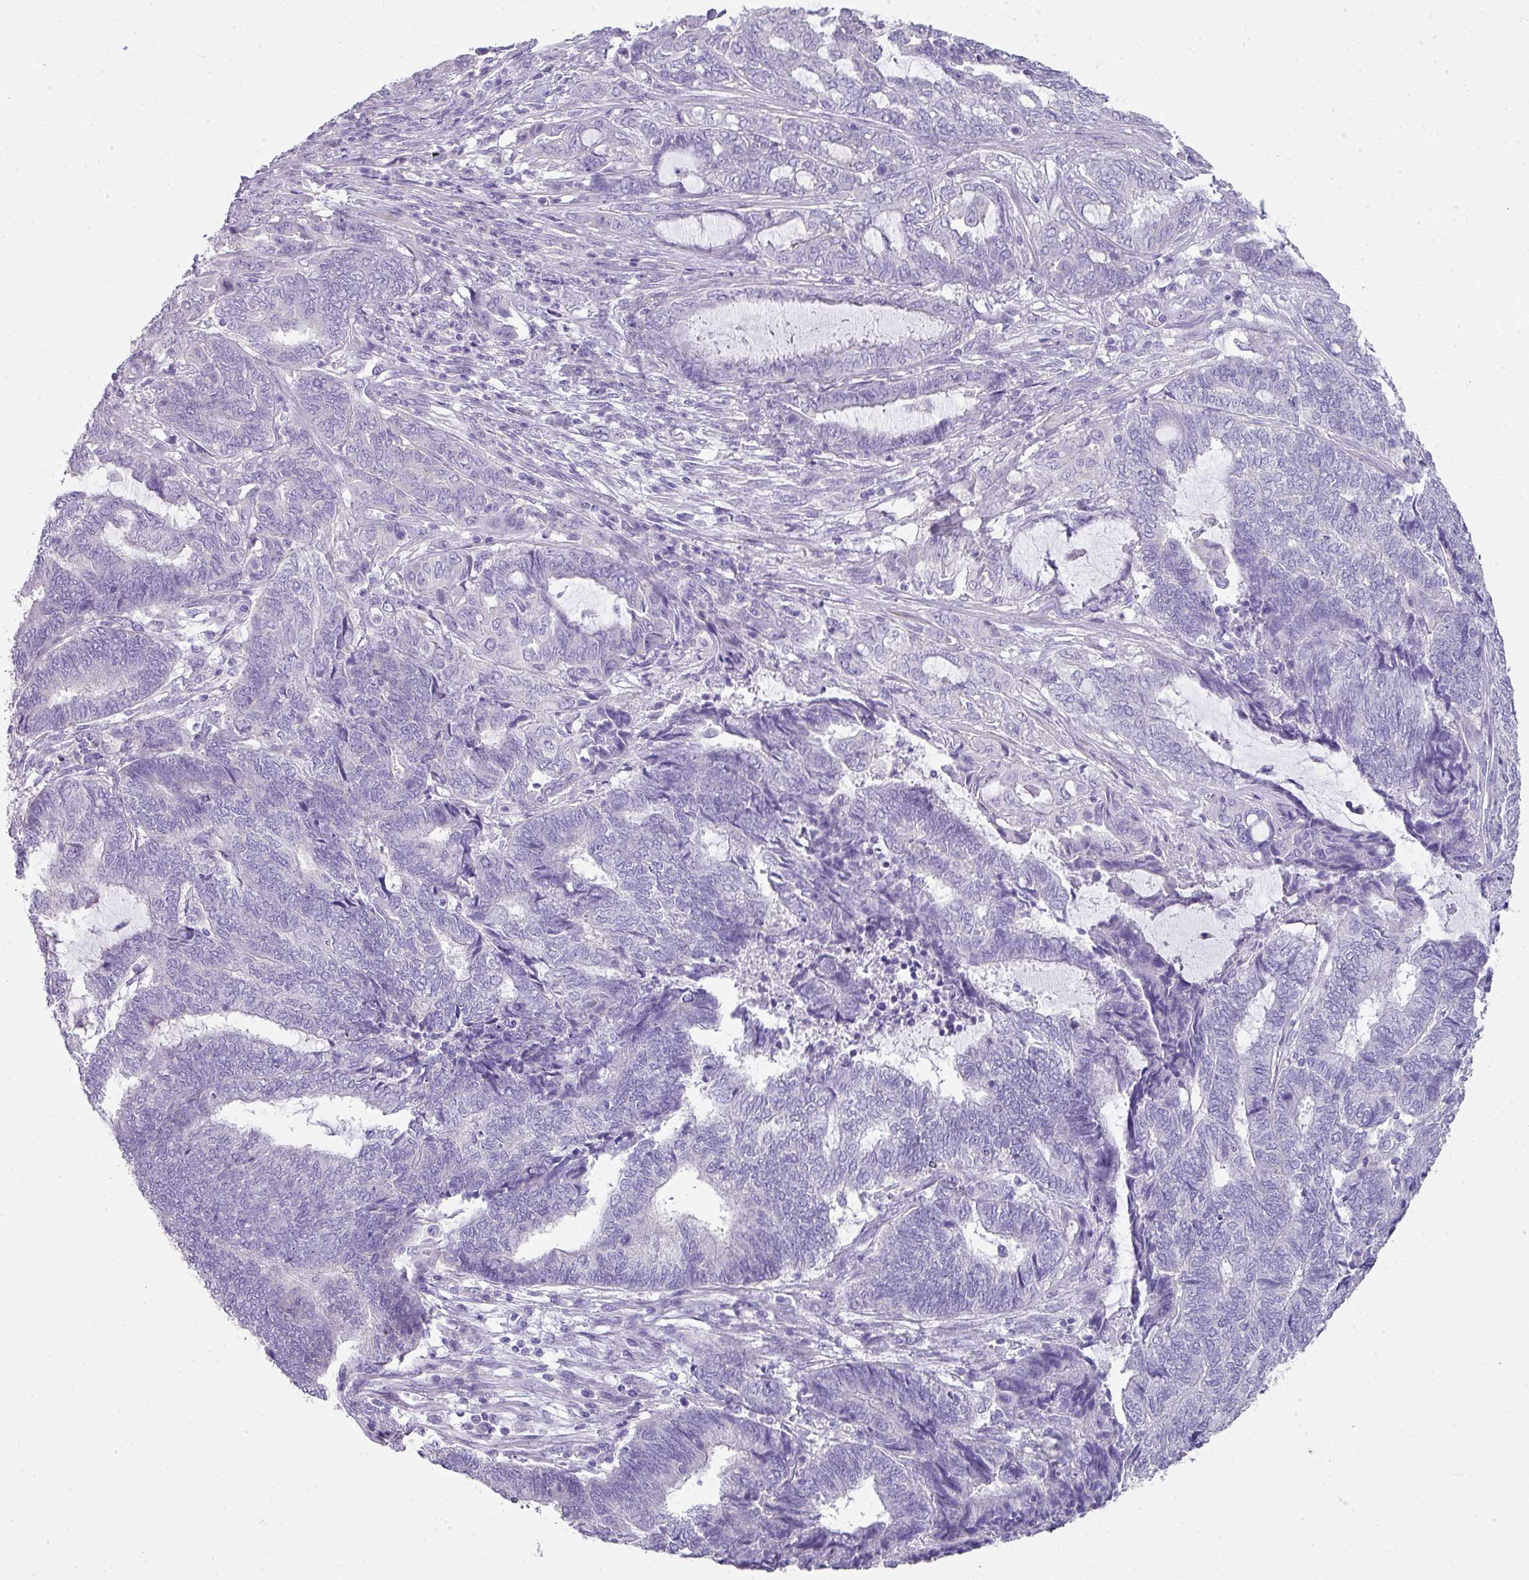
{"staining": {"intensity": "negative", "quantity": "none", "location": "none"}, "tissue": "endometrial cancer", "cell_type": "Tumor cells", "image_type": "cancer", "snomed": [{"axis": "morphology", "description": "Adenocarcinoma, NOS"}, {"axis": "topography", "description": "Uterus"}, {"axis": "topography", "description": "Endometrium"}], "caption": "An image of endometrial cancer (adenocarcinoma) stained for a protein demonstrates no brown staining in tumor cells.", "gene": "GLI4", "patient": {"sex": "female", "age": 70}}